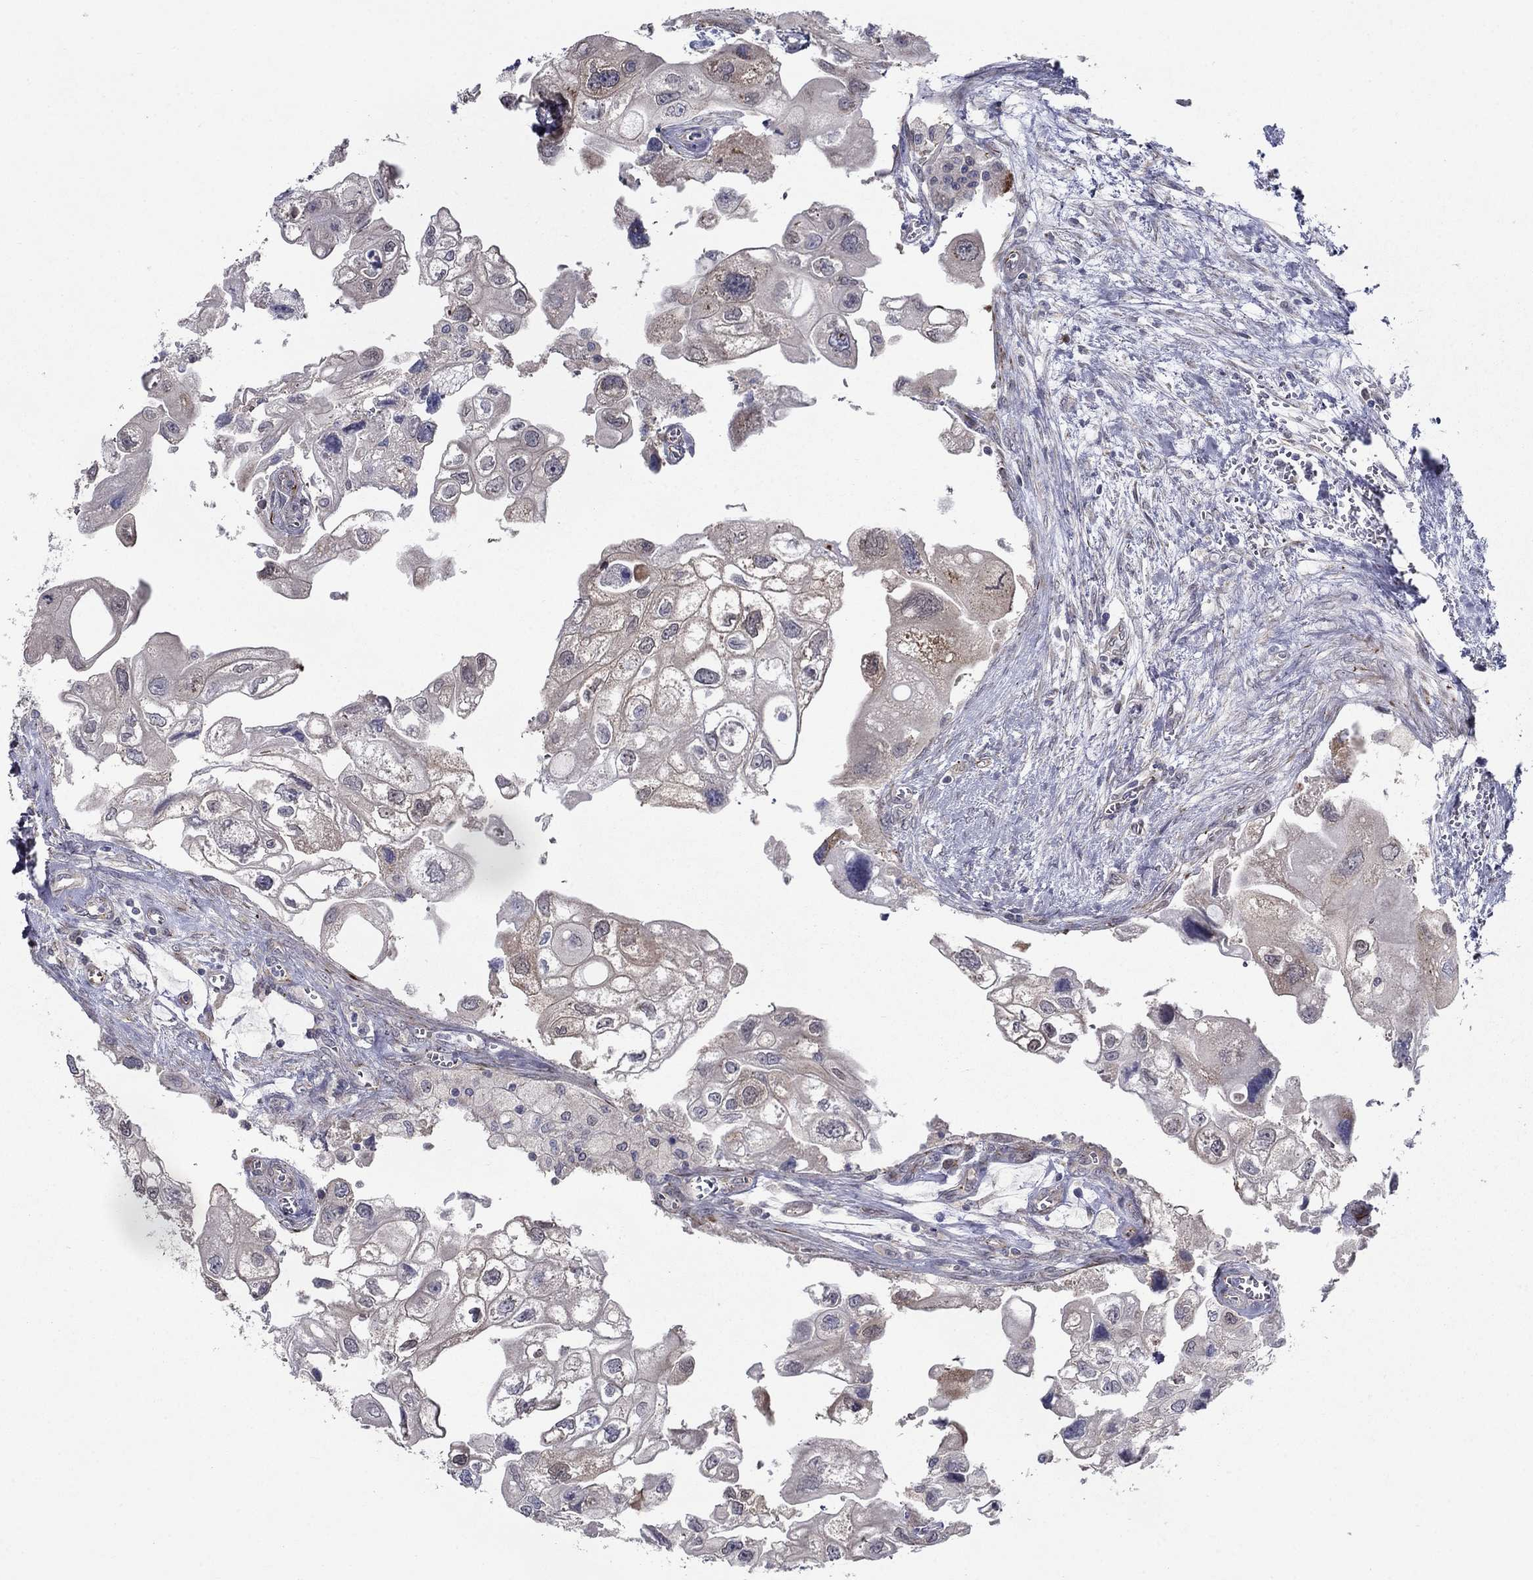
{"staining": {"intensity": "weak", "quantity": "<25%", "location": "cytoplasmic/membranous"}, "tissue": "urothelial cancer", "cell_type": "Tumor cells", "image_type": "cancer", "snomed": [{"axis": "morphology", "description": "Urothelial carcinoma, High grade"}, {"axis": "topography", "description": "Urinary bladder"}], "caption": "Photomicrograph shows no significant protein positivity in tumor cells of urothelial cancer.", "gene": "LACTB2", "patient": {"sex": "male", "age": 59}}